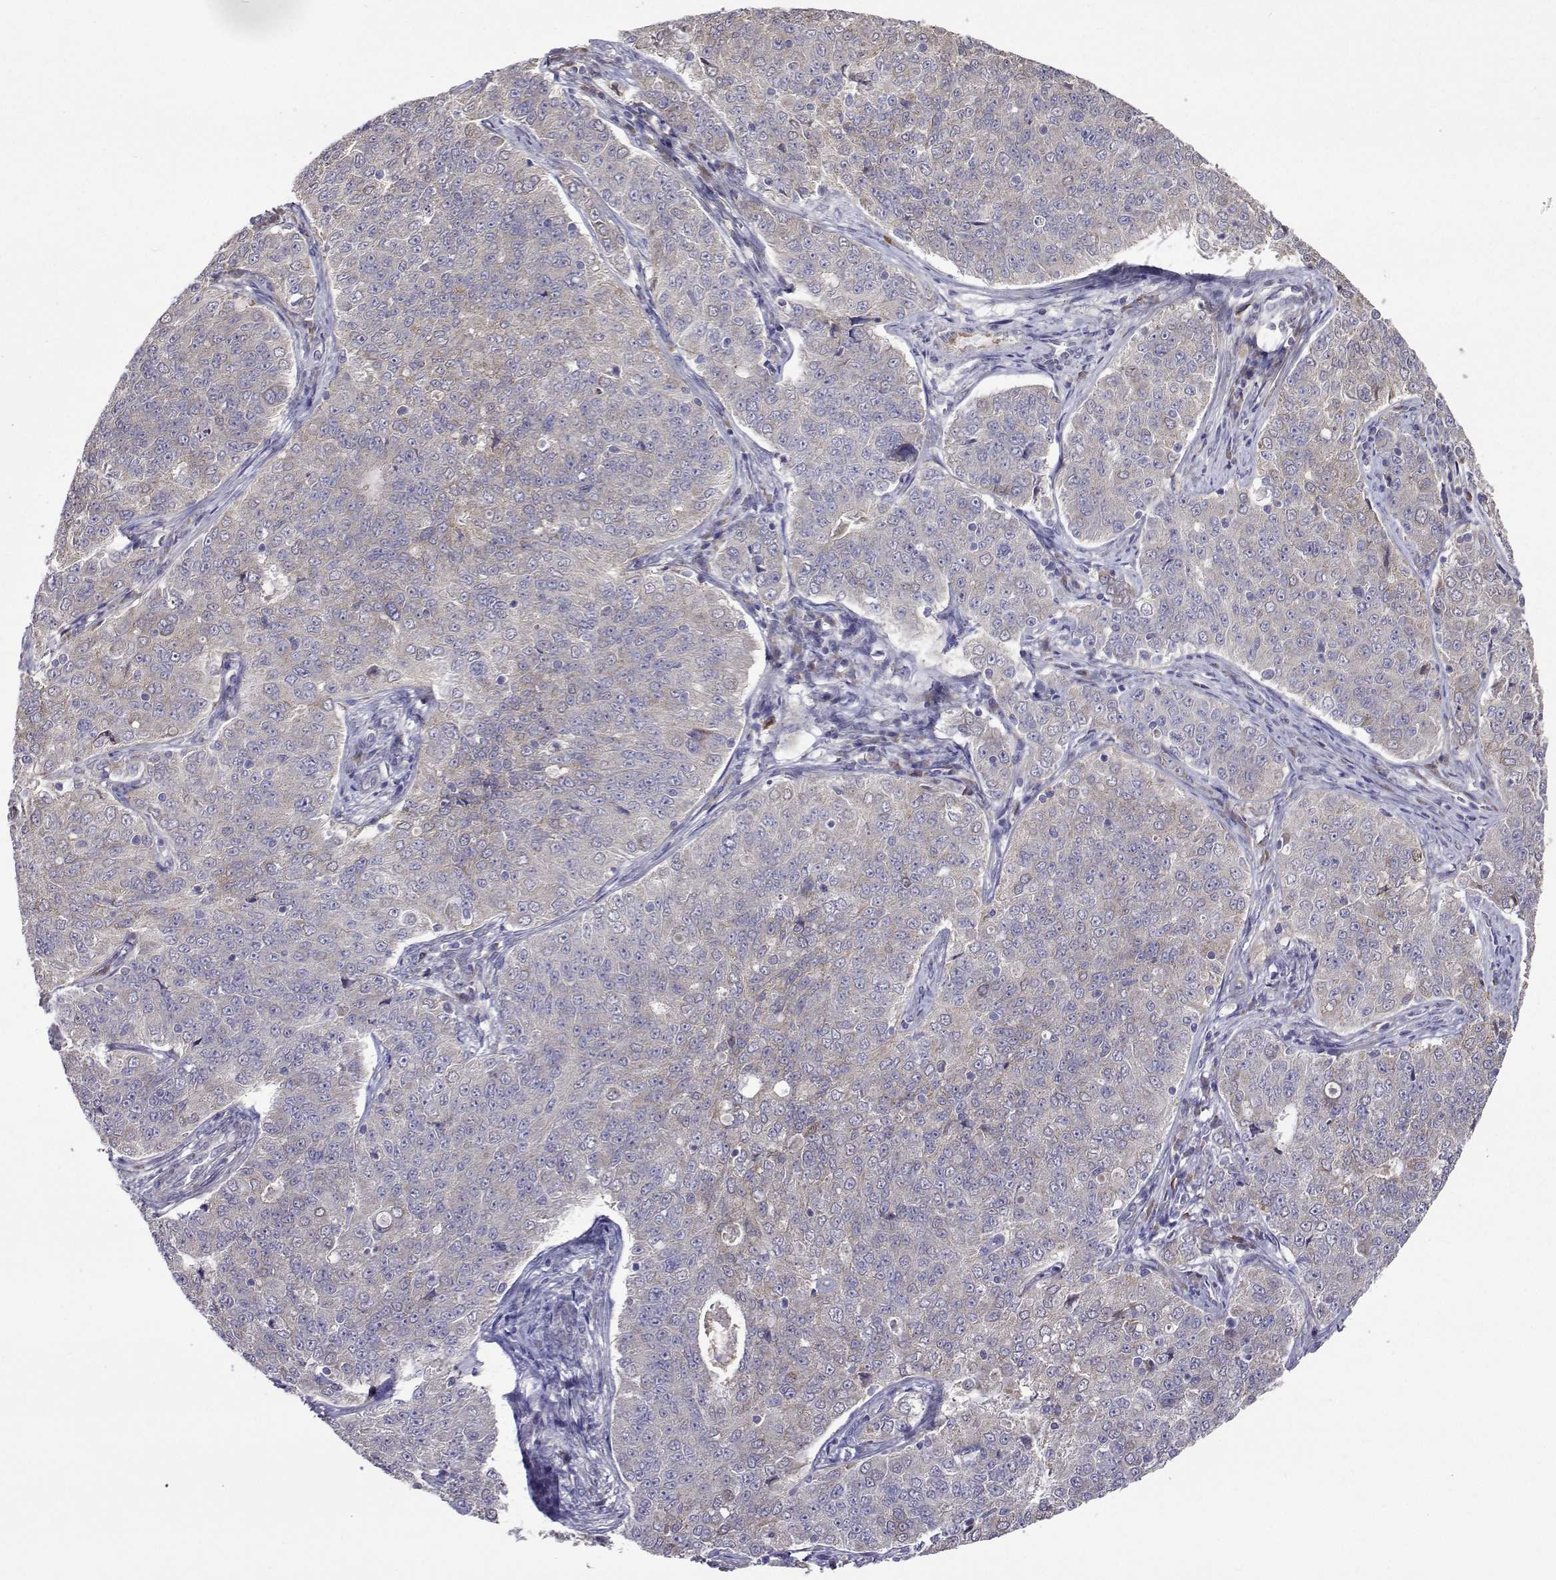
{"staining": {"intensity": "negative", "quantity": "none", "location": "none"}, "tissue": "endometrial cancer", "cell_type": "Tumor cells", "image_type": "cancer", "snomed": [{"axis": "morphology", "description": "Adenocarcinoma, NOS"}, {"axis": "topography", "description": "Endometrium"}], "caption": "Immunohistochemistry of human endometrial adenocarcinoma shows no expression in tumor cells.", "gene": "TARBP2", "patient": {"sex": "female", "age": 43}}